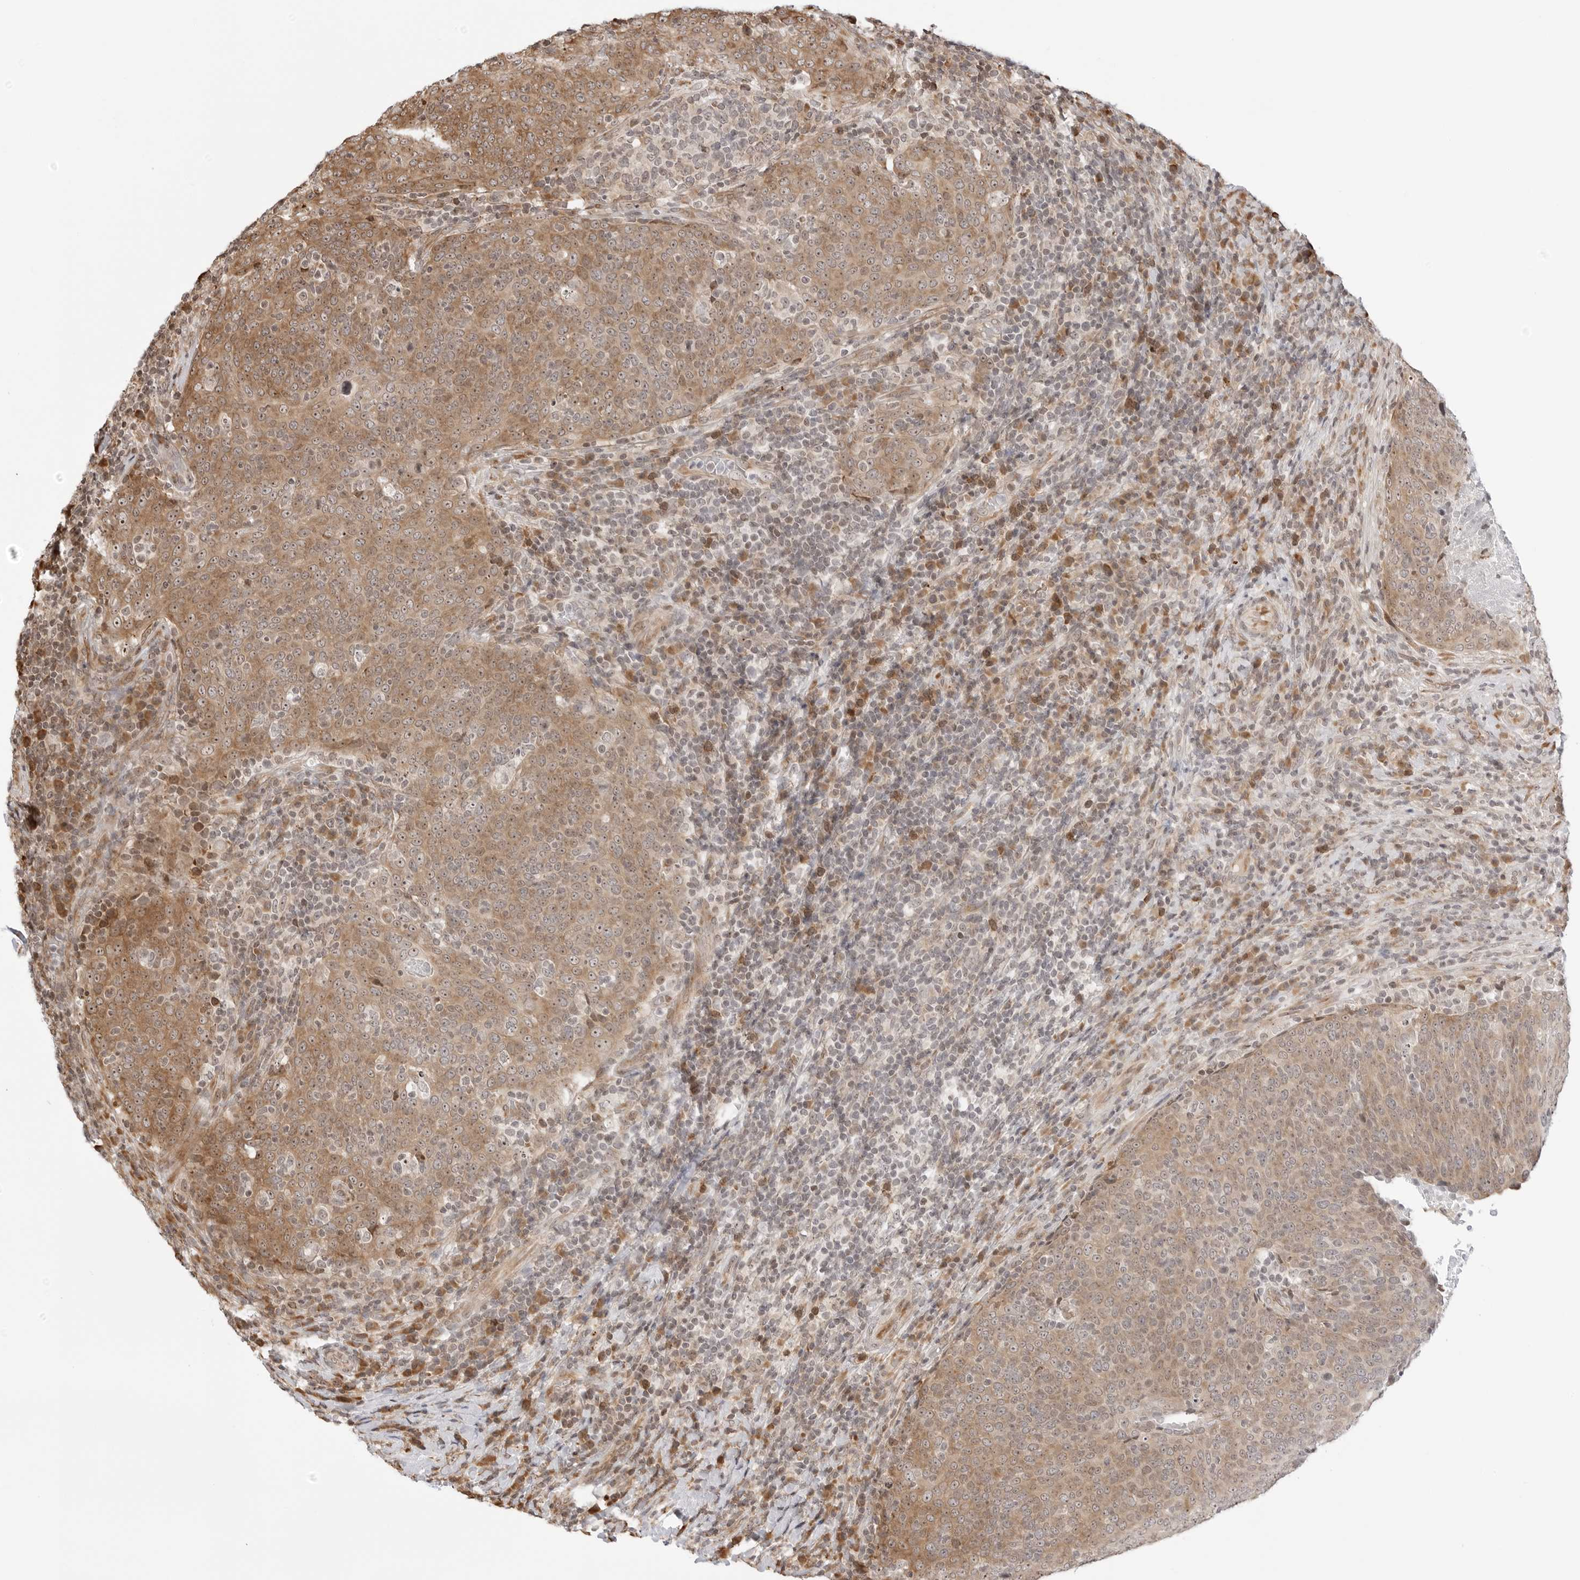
{"staining": {"intensity": "moderate", "quantity": ">75%", "location": "cytoplasmic/membranous,nuclear"}, "tissue": "head and neck cancer", "cell_type": "Tumor cells", "image_type": "cancer", "snomed": [{"axis": "morphology", "description": "Squamous cell carcinoma, NOS"}, {"axis": "morphology", "description": "Squamous cell carcinoma, metastatic, NOS"}, {"axis": "topography", "description": "Lymph node"}, {"axis": "topography", "description": "Head-Neck"}], "caption": "Protein staining of head and neck cancer tissue displays moderate cytoplasmic/membranous and nuclear staining in about >75% of tumor cells.", "gene": "FKBP14", "patient": {"sex": "male", "age": 62}}